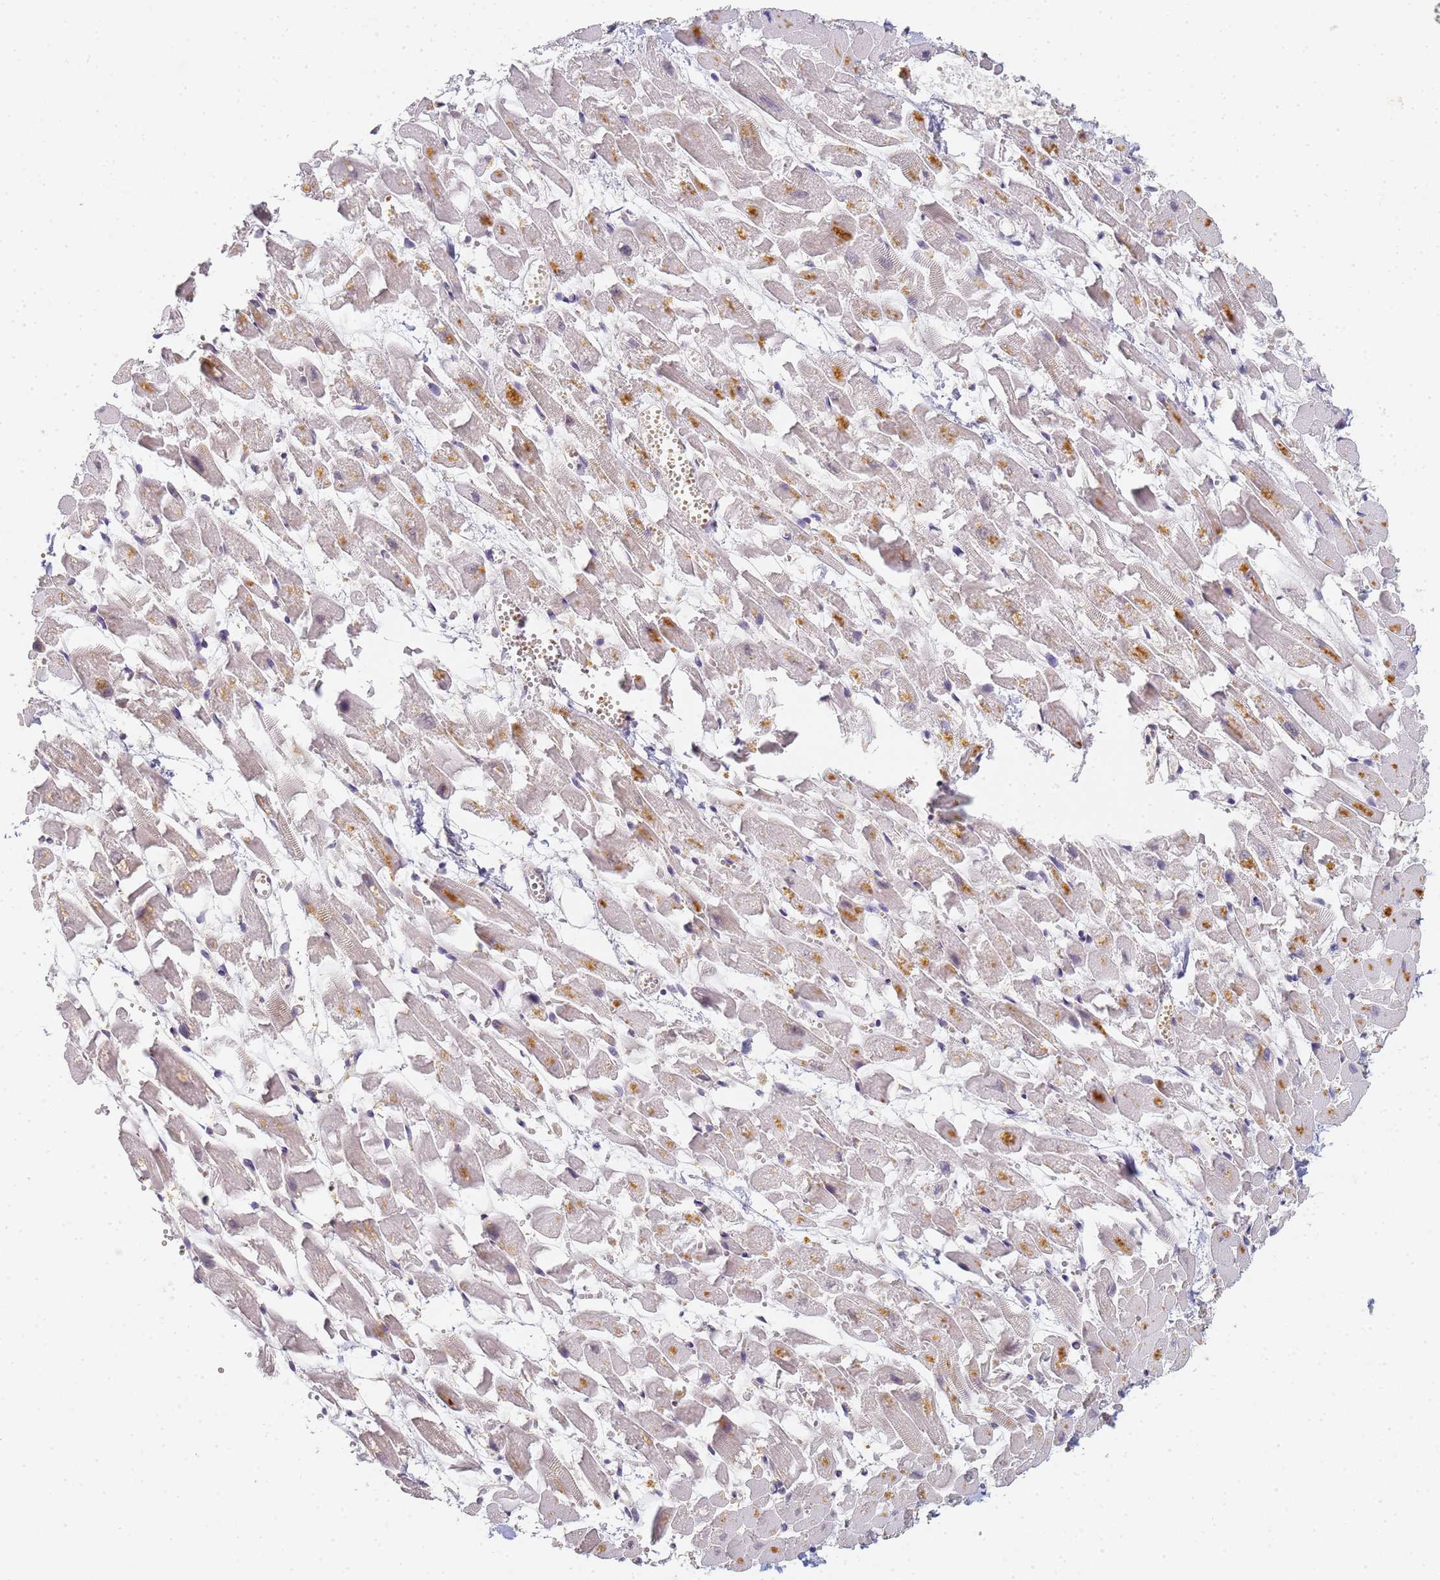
{"staining": {"intensity": "negative", "quantity": "none", "location": "none"}, "tissue": "heart muscle", "cell_type": "Cardiomyocytes", "image_type": "normal", "snomed": [{"axis": "morphology", "description": "Normal tissue, NOS"}, {"axis": "topography", "description": "Heart"}], "caption": "IHC of benign heart muscle shows no positivity in cardiomyocytes.", "gene": "HMCES", "patient": {"sex": "female", "age": 64}}